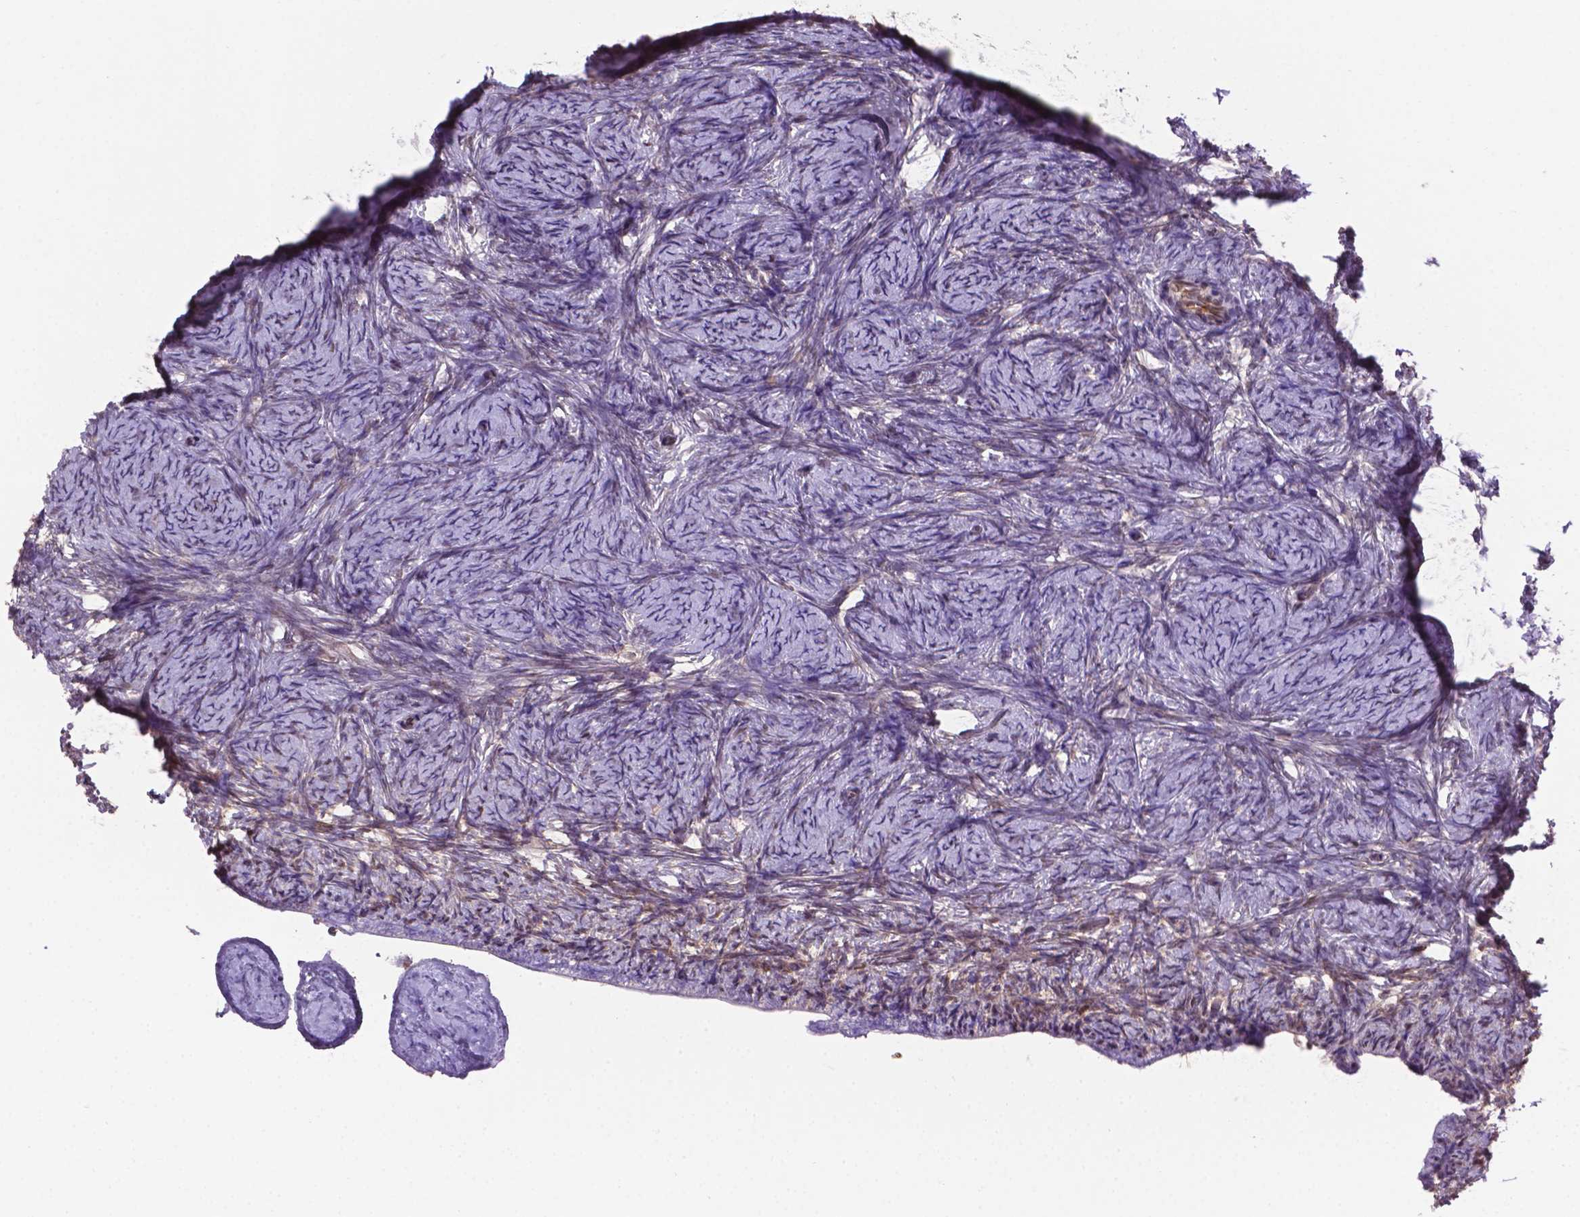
{"staining": {"intensity": "moderate", "quantity": ">75%", "location": "cytoplasmic/membranous"}, "tissue": "ovary", "cell_type": "Follicle cells", "image_type": "normal", "snomed": [{"axis": "morphology", "description": "Normal tissue, NOS"}, {"axis": "topography", "description": "Ovary"}], "caption": "Follicle cells demonstrate medium levels of moderate cytoplasmic/membranous staining in about >75% of cells in benign ovary.", "gene": "ENSG00000289700", "patient": {"sex": "female", "age": 34}}